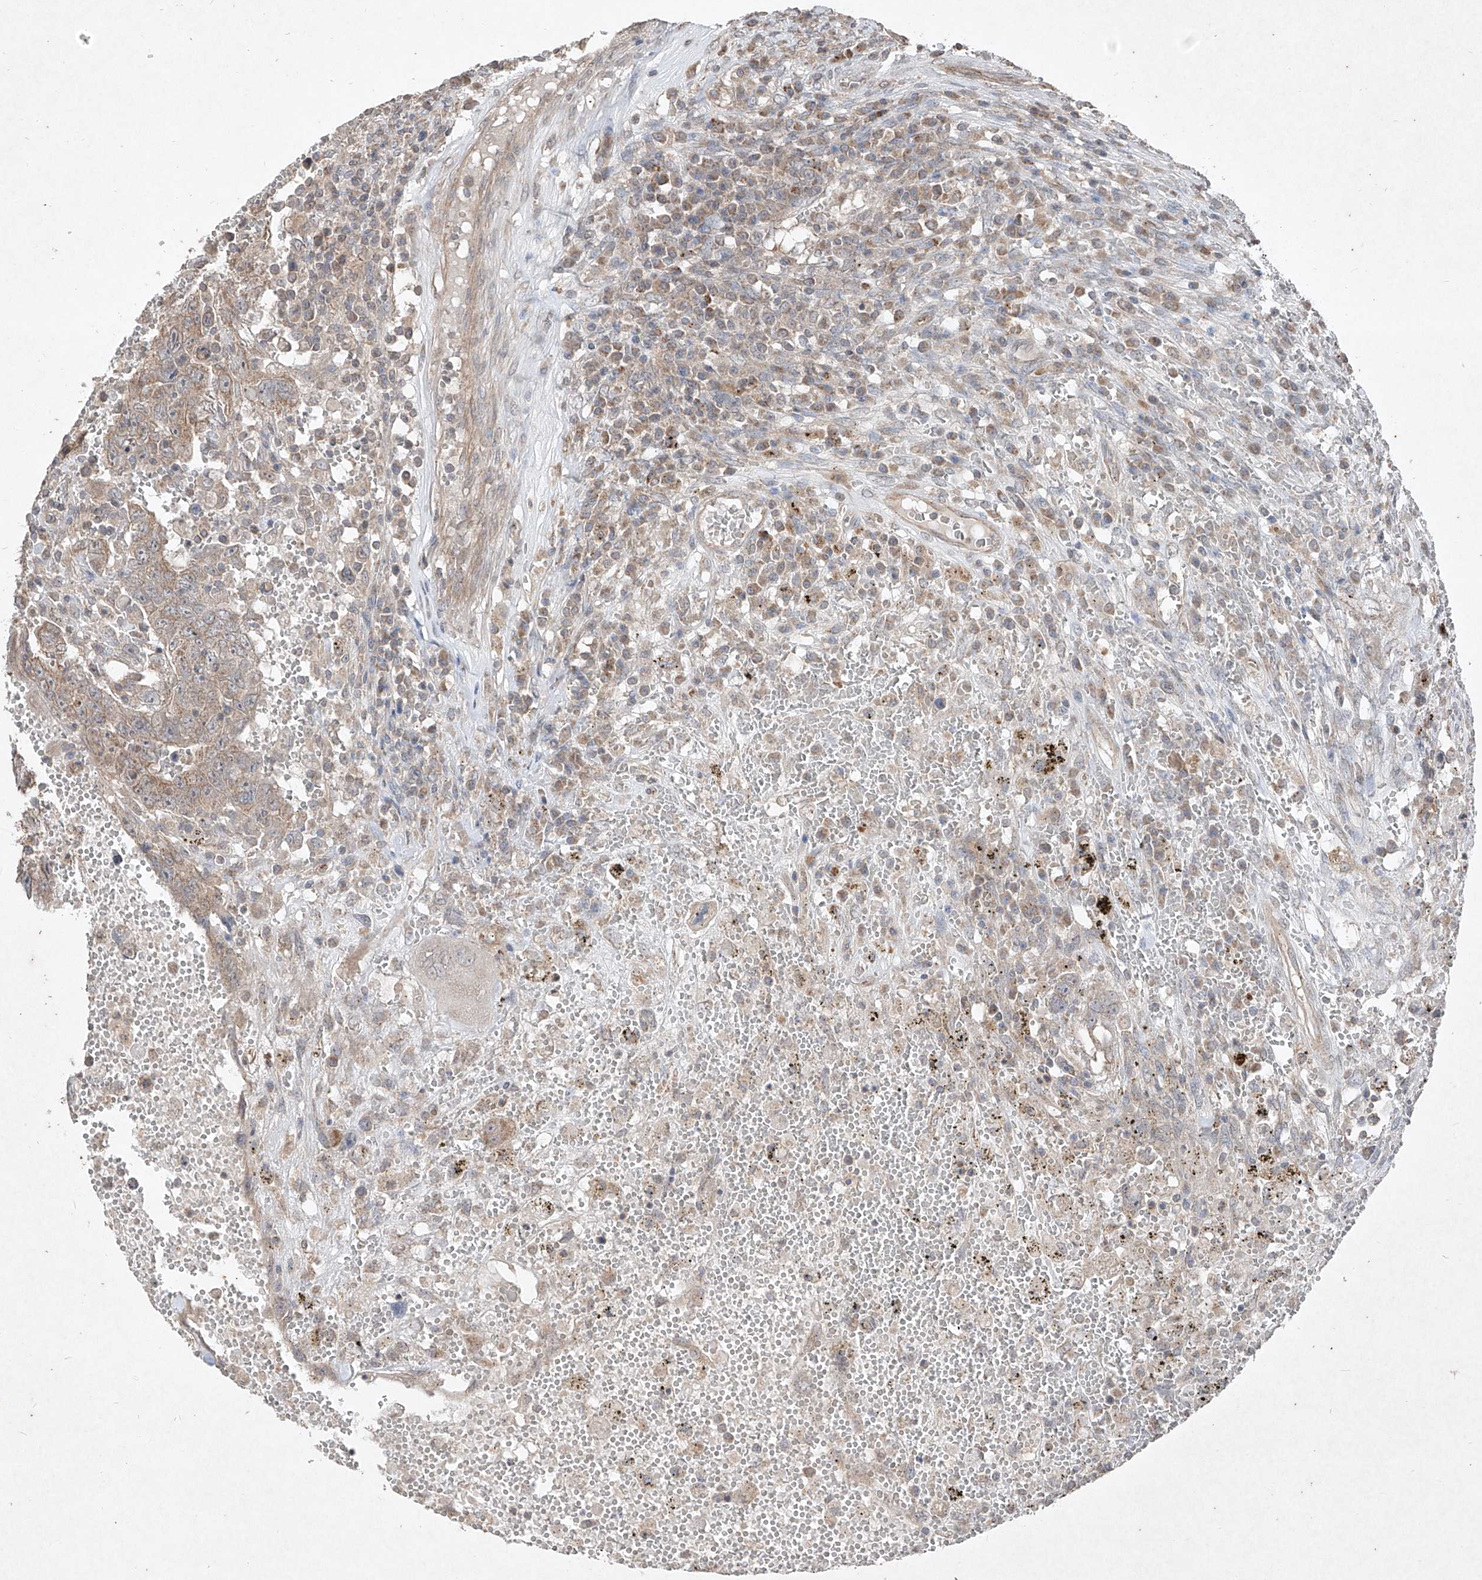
{"staining": {"intensity": "weak", "quantity": ">75%", "location": "cytoplasmic/membranous"}, "tissue": "testis cancer", "cell_type": "Tumor cells", "image_type": "cancer", "snomed": [{"axis": "morphology", "description": "Carcinoma, Embryonal, NOS"}, {"axis": "topography", "description": "Testis"}], "caption": "Weak cytoplasmic/membranous protein positivity is seen in approximately >75% of tumor cells in testis cancer. (Brightfield microscopy of DAB IHC at high magnification).", "gene": "ABCD3", "patient": {"sex": "male", "age": 26}}